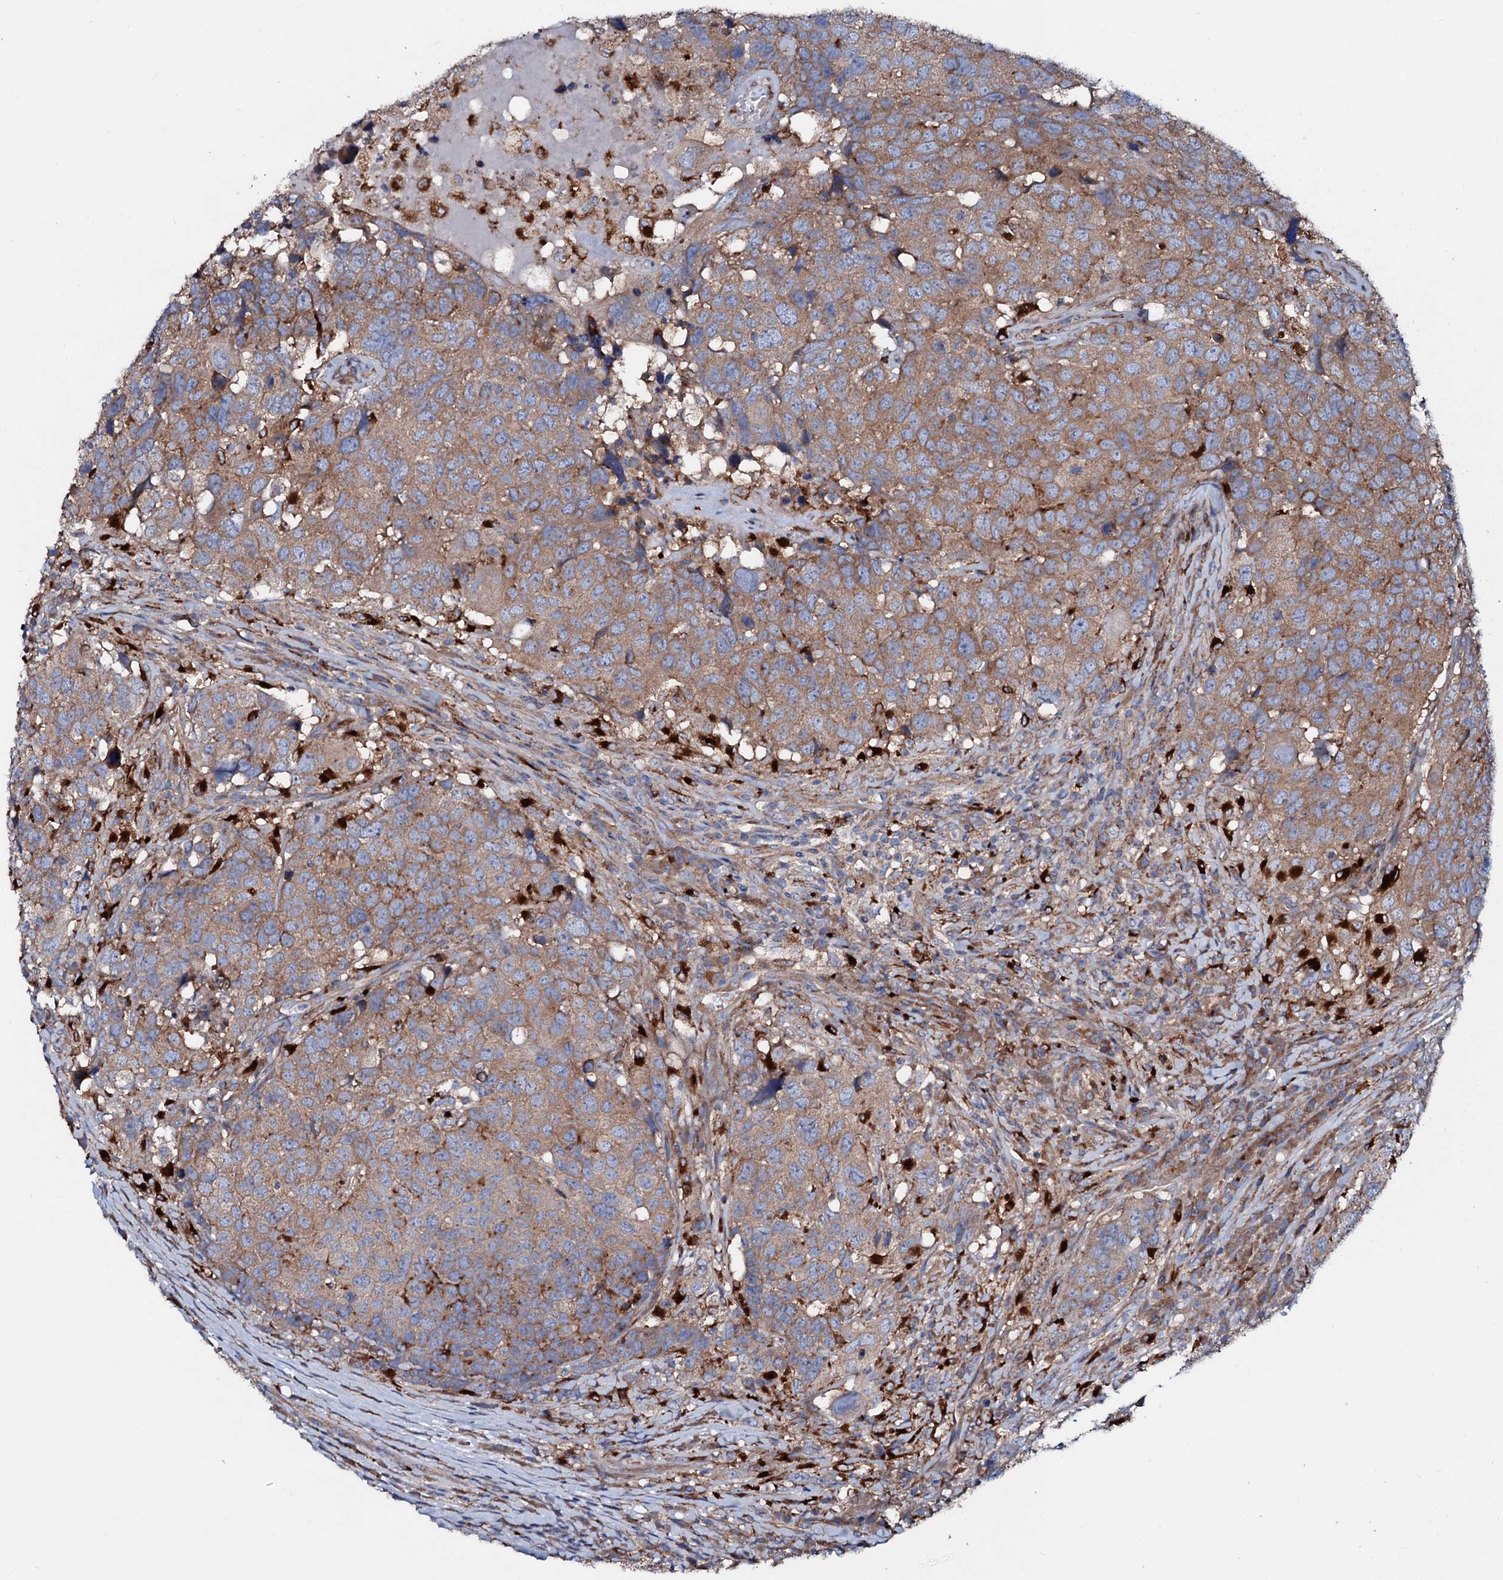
{"staining": {"intensity": "moderate", "quantity": ">75%", "location": "cytoplasmic/membranous"}, "tissue": "head and neck cancer", "cell_type": "Tumor cells", "image_type": "cancer", "snomed": [{"axis": "morphology", "description": "Squamous cell carcinoma, NOS"}, {"axis": "topography", "description": "Head-Neck"}], "caption": "Brown immunohistochemical staining in human head and neck cancer exhibits moderate cytoplasmic/membranous positivity in about >75% of tumor cells.", "gene": "P2RX4", "patient": {"sex": "male", "age": 66}}